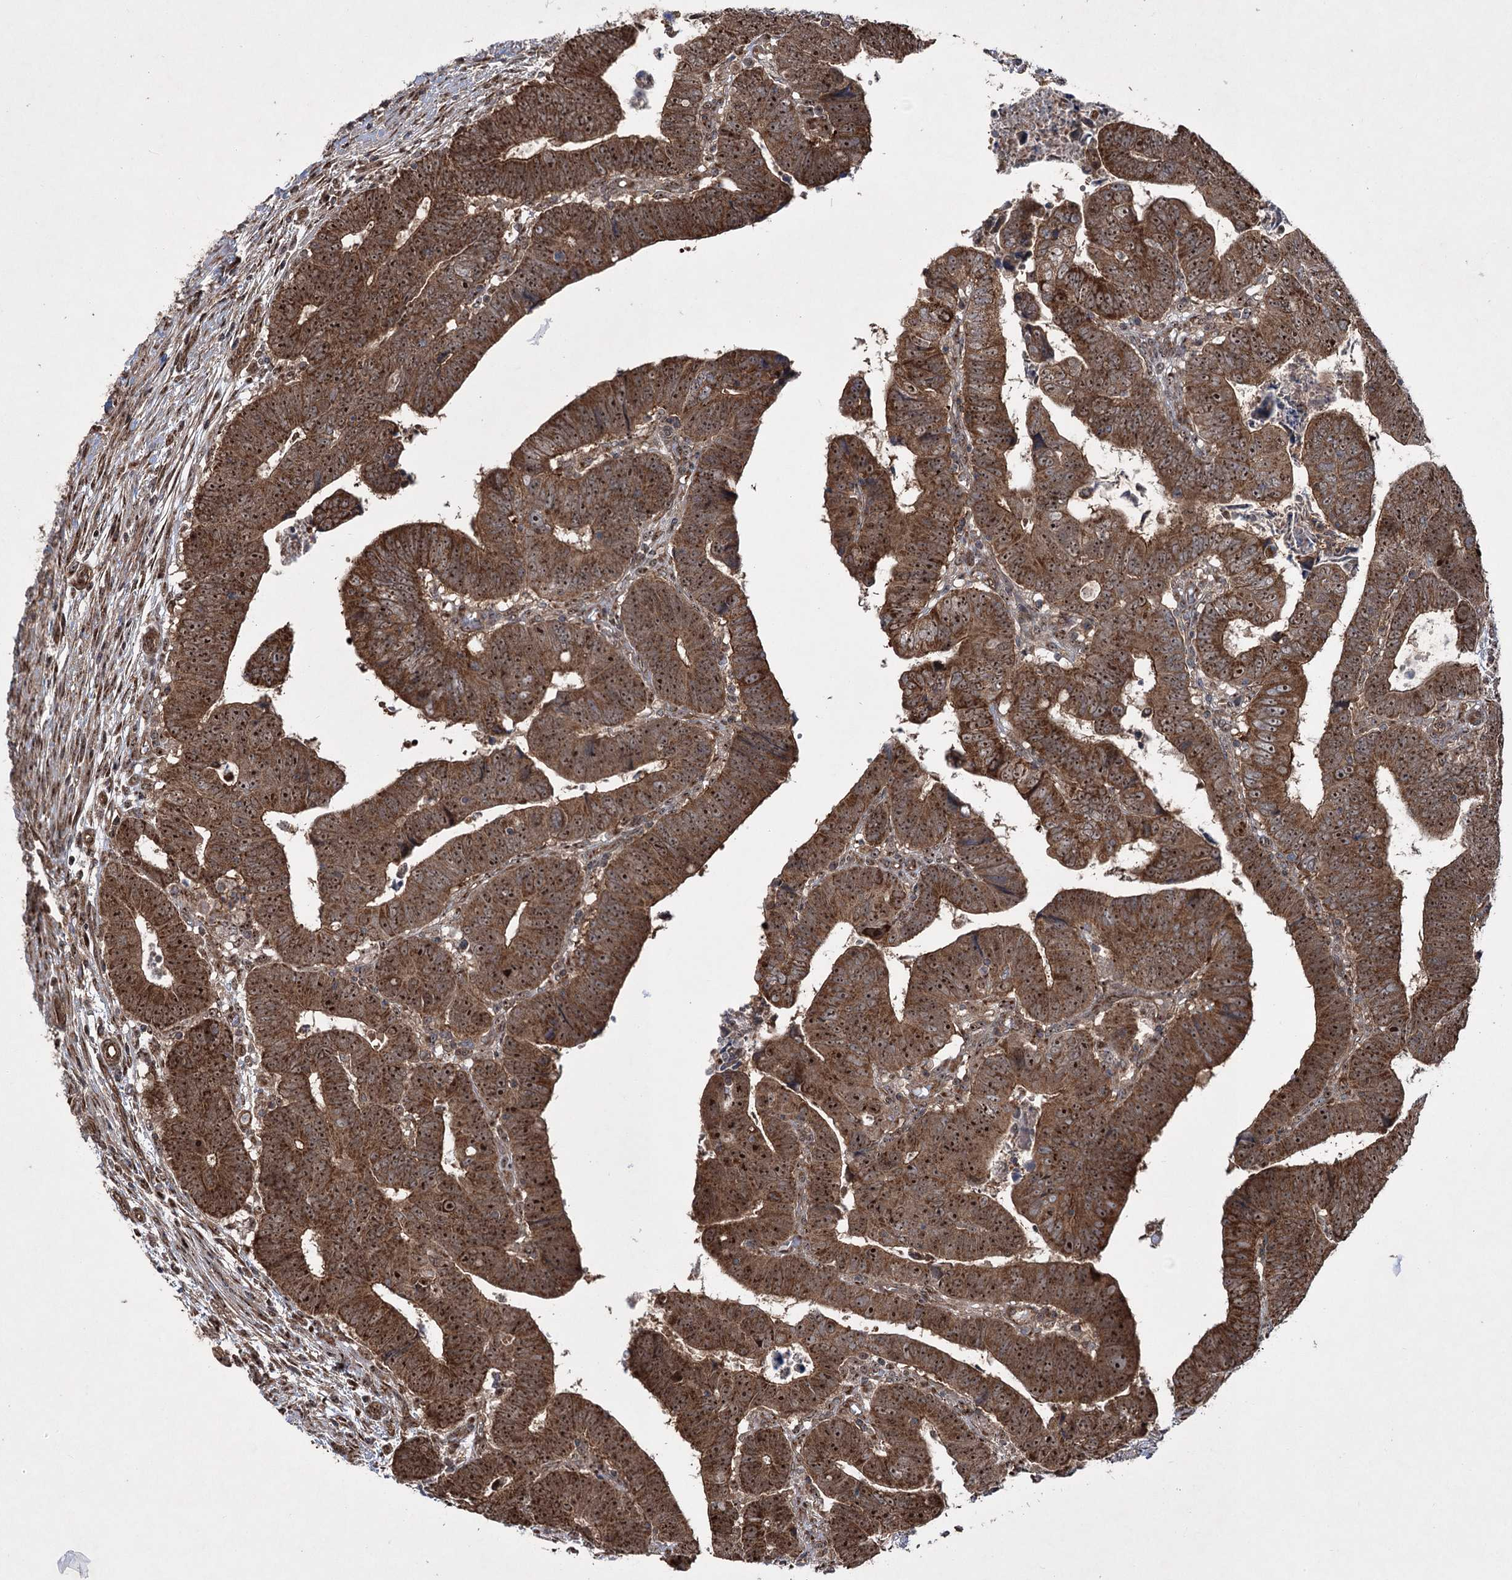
{"staining": {"intensity": "strong", "quantity": ">75%", "location": "cytoplasmic/membranous,nuclear"}, "tissue": "colorectal cancer", "cell_type": "Tumor cells", "image_type": "cancer", "snomed": [{"axis": "morphology", "description": "Normal tissue, NOS"}, {"axis": "morphology", "description": "Adenocarcinoma, NOS"}, {"axis": "topography", "description": "Rectum"}], "caption": "A high amount of strong cytoplasmic/membranous and nuclear positivity is identified in approximately >75% of tumor cells in colorectal adenocarcinoma tissue.", "gene": "SERINC5", "patient": {"sex": "female", "age": 65}}